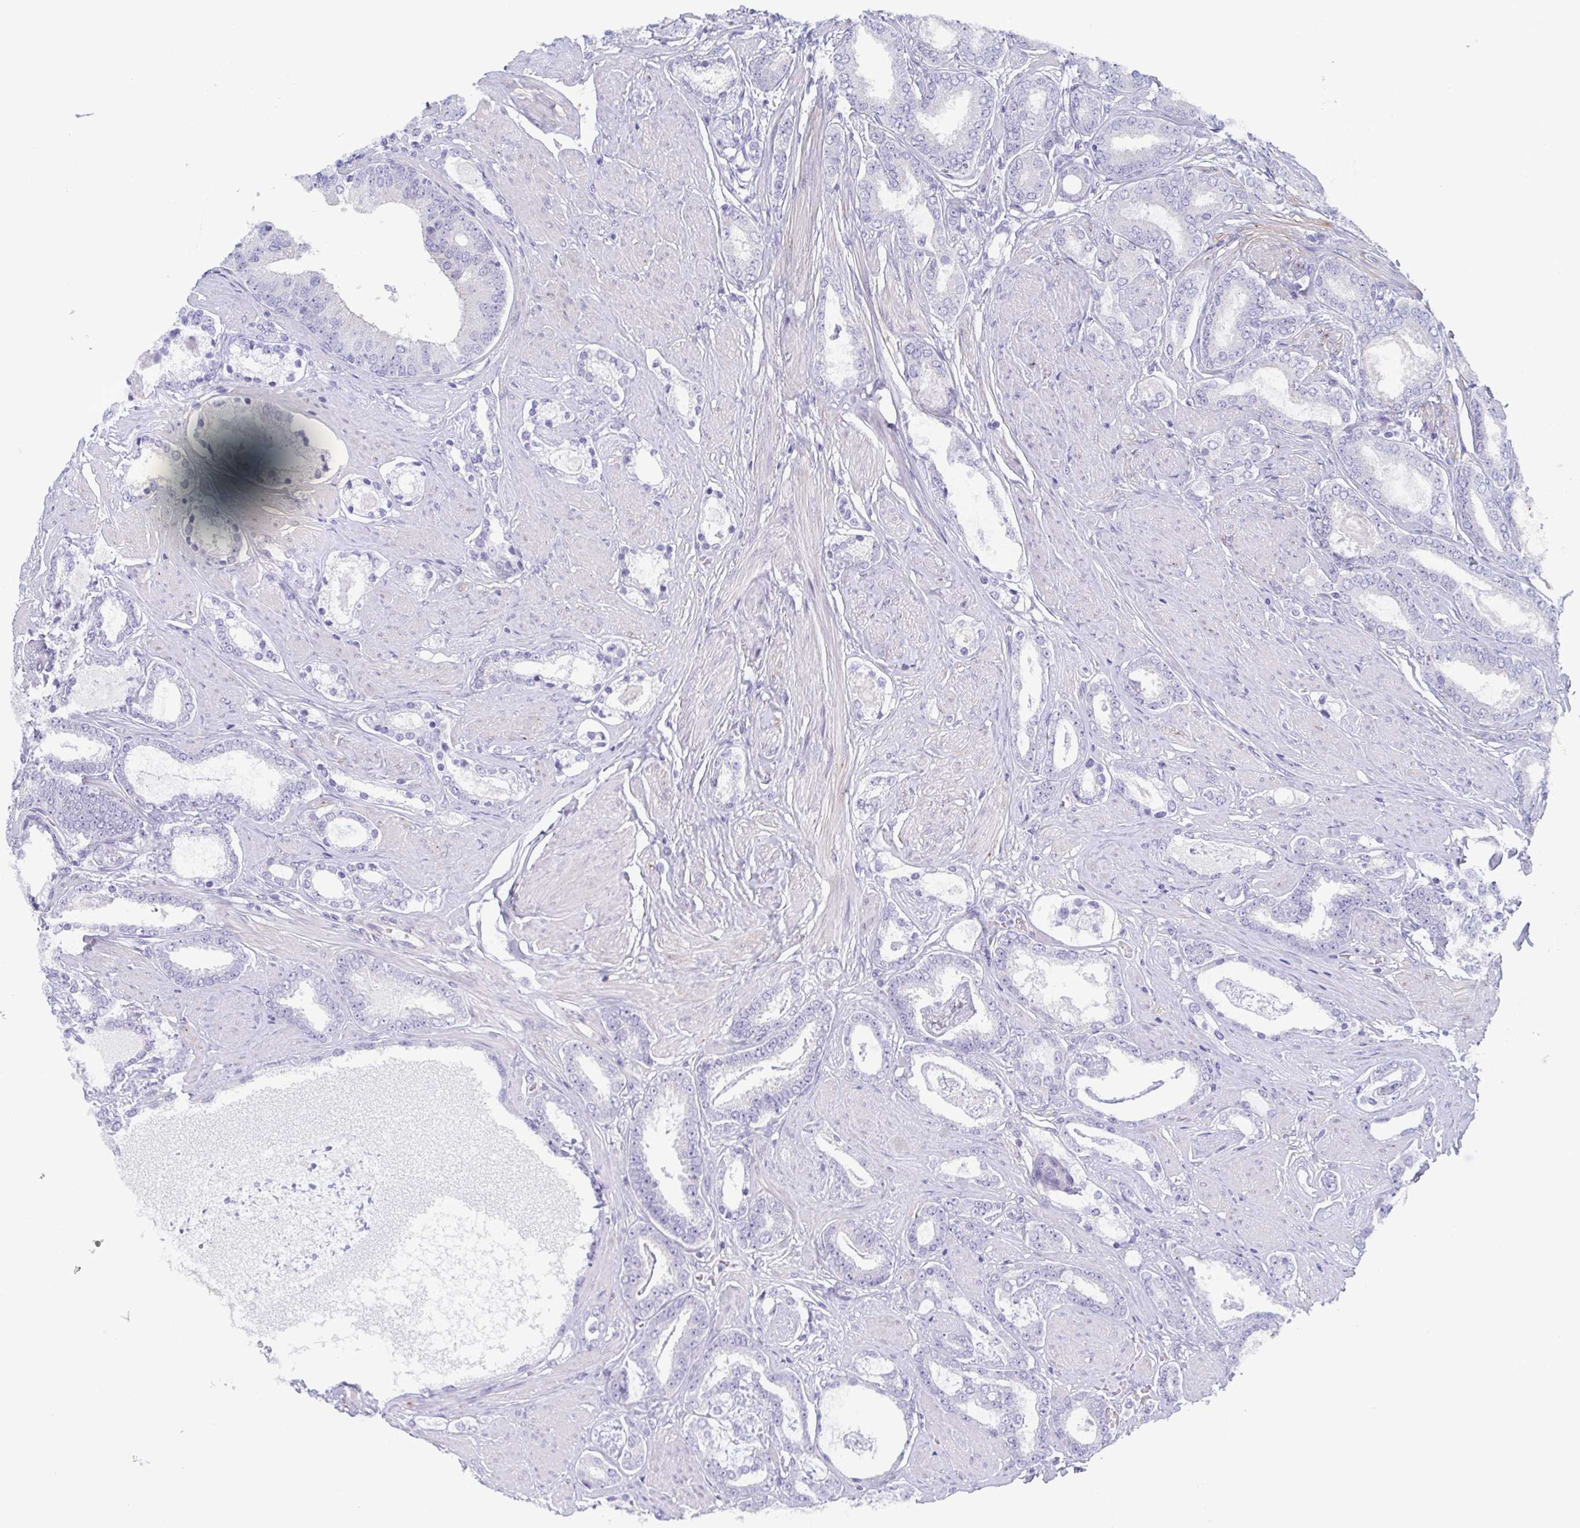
{"staining": {"intensity": "negative", "quantity": "none", "location": "none"}, "tissue": "prostate cancer", "cell_type": "Tumor cells", "image_type": "cancer", "snomed": [{"axis": "morphology", "description": "Adenocarcinoma, High grade"}, {"axis": "topography", "description": "Prostate"}], "caption": "There is no significant positivity in tumor cells of prostate cancer (adenocarcinoma (high-grade)).", "gene": "DYNC1I1", "patient": {"sex": "male", "age": 63}}